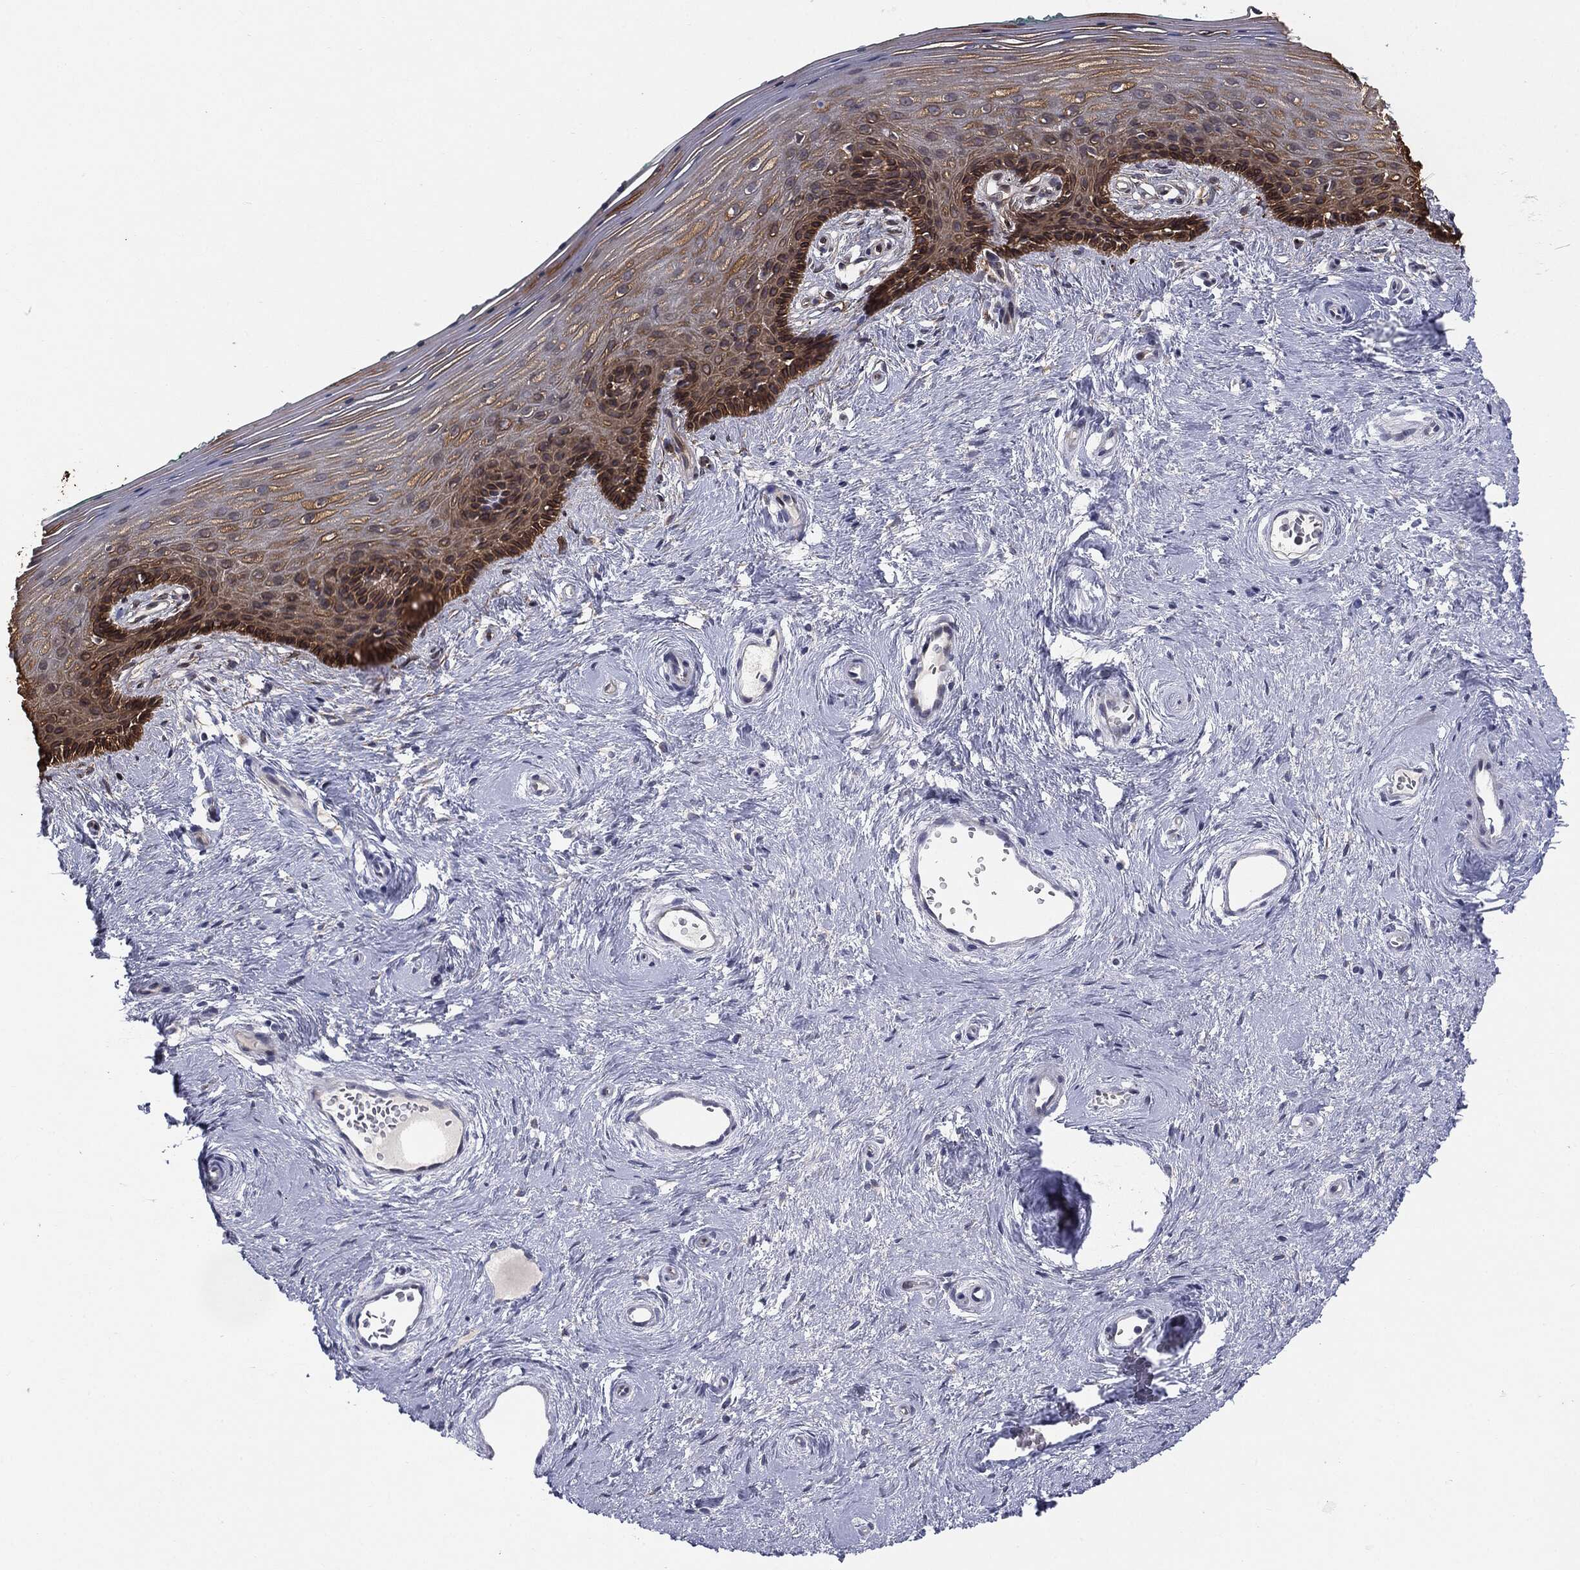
{"staining": {"intensity": "strong", "quantity": ">75%", "location": "cytoplasmic/membranous"}, "tissue": "vagina", "cell_type": "Squamous epithelial cells", "image_type": "normal", "snomed": [{"axis": "morphology", "description": "Normal tissue, NOS"}, {"axis": "topography", "description": "Vagina"}], "caption": "Approximately >75% of squamous epithelial cells in benign vagina reveal strong cytoplasmic/membranous protein staining as visualized by brown immunohistochemical staining.", "gene": "KRT5", "patient": {"sex": "female", "age": 45}}